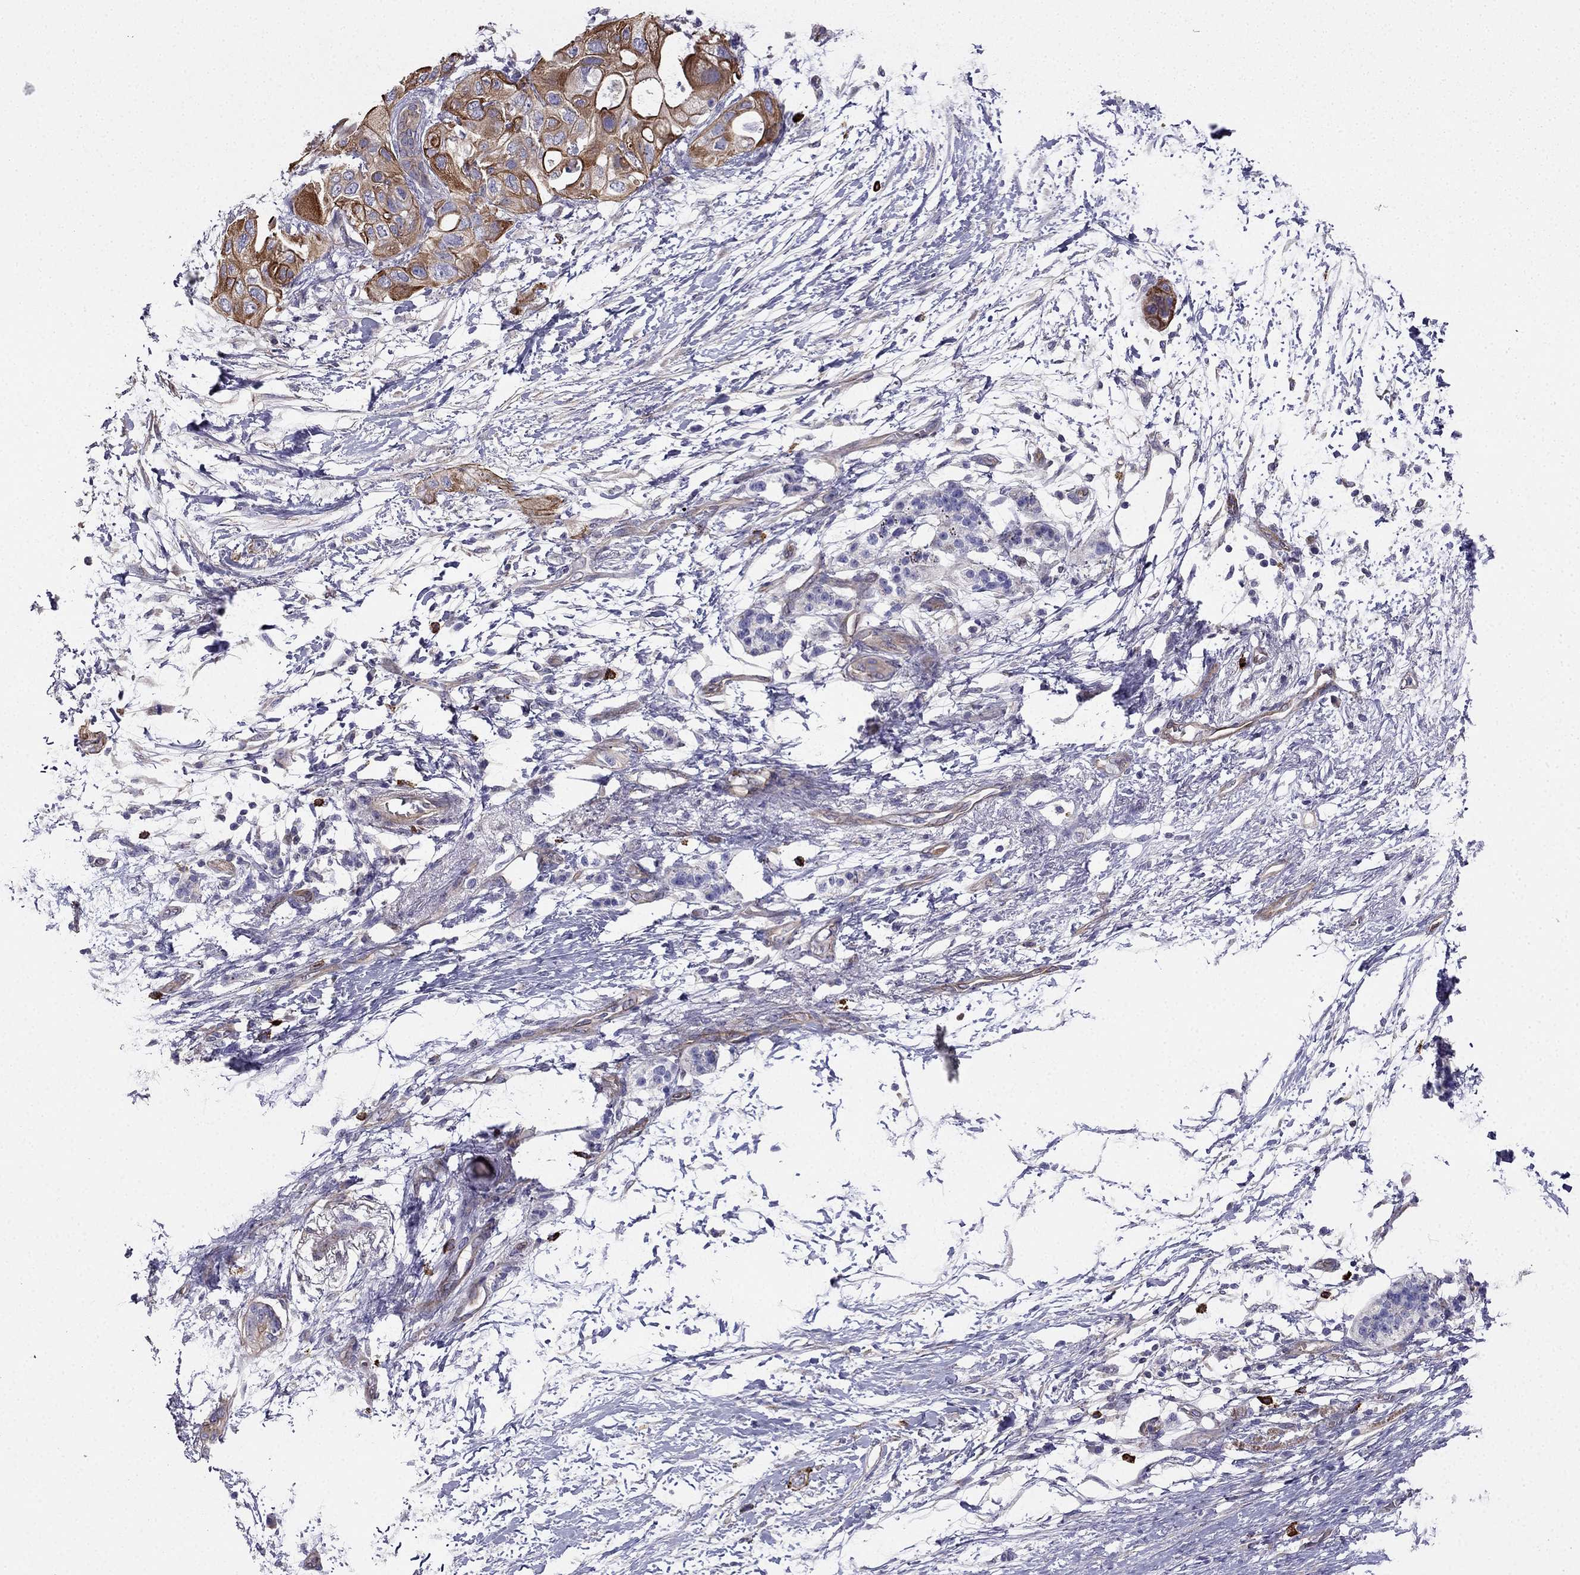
{"staining": {"intensity": "strong", "quantity": "<25%", "location": "cytoplasmic/membranous"}, "tissue": "pancreatic cancer", "cell_type": "Tumor cells", "image_type": "cancer", "snomed": [{"axis": "morphology", "description": "Adenocarcinoma, NOS"}, {"axis": "topography", "description": "Pancreas"}], "caption": "Pancreatic cancer stained with a brown dye demonstrates strong cytoplasmic/membranous positive positivity in about <25% of tumor cells.", "gene": "ENOX1", "patient": {"sex": "female", "age": 72}}